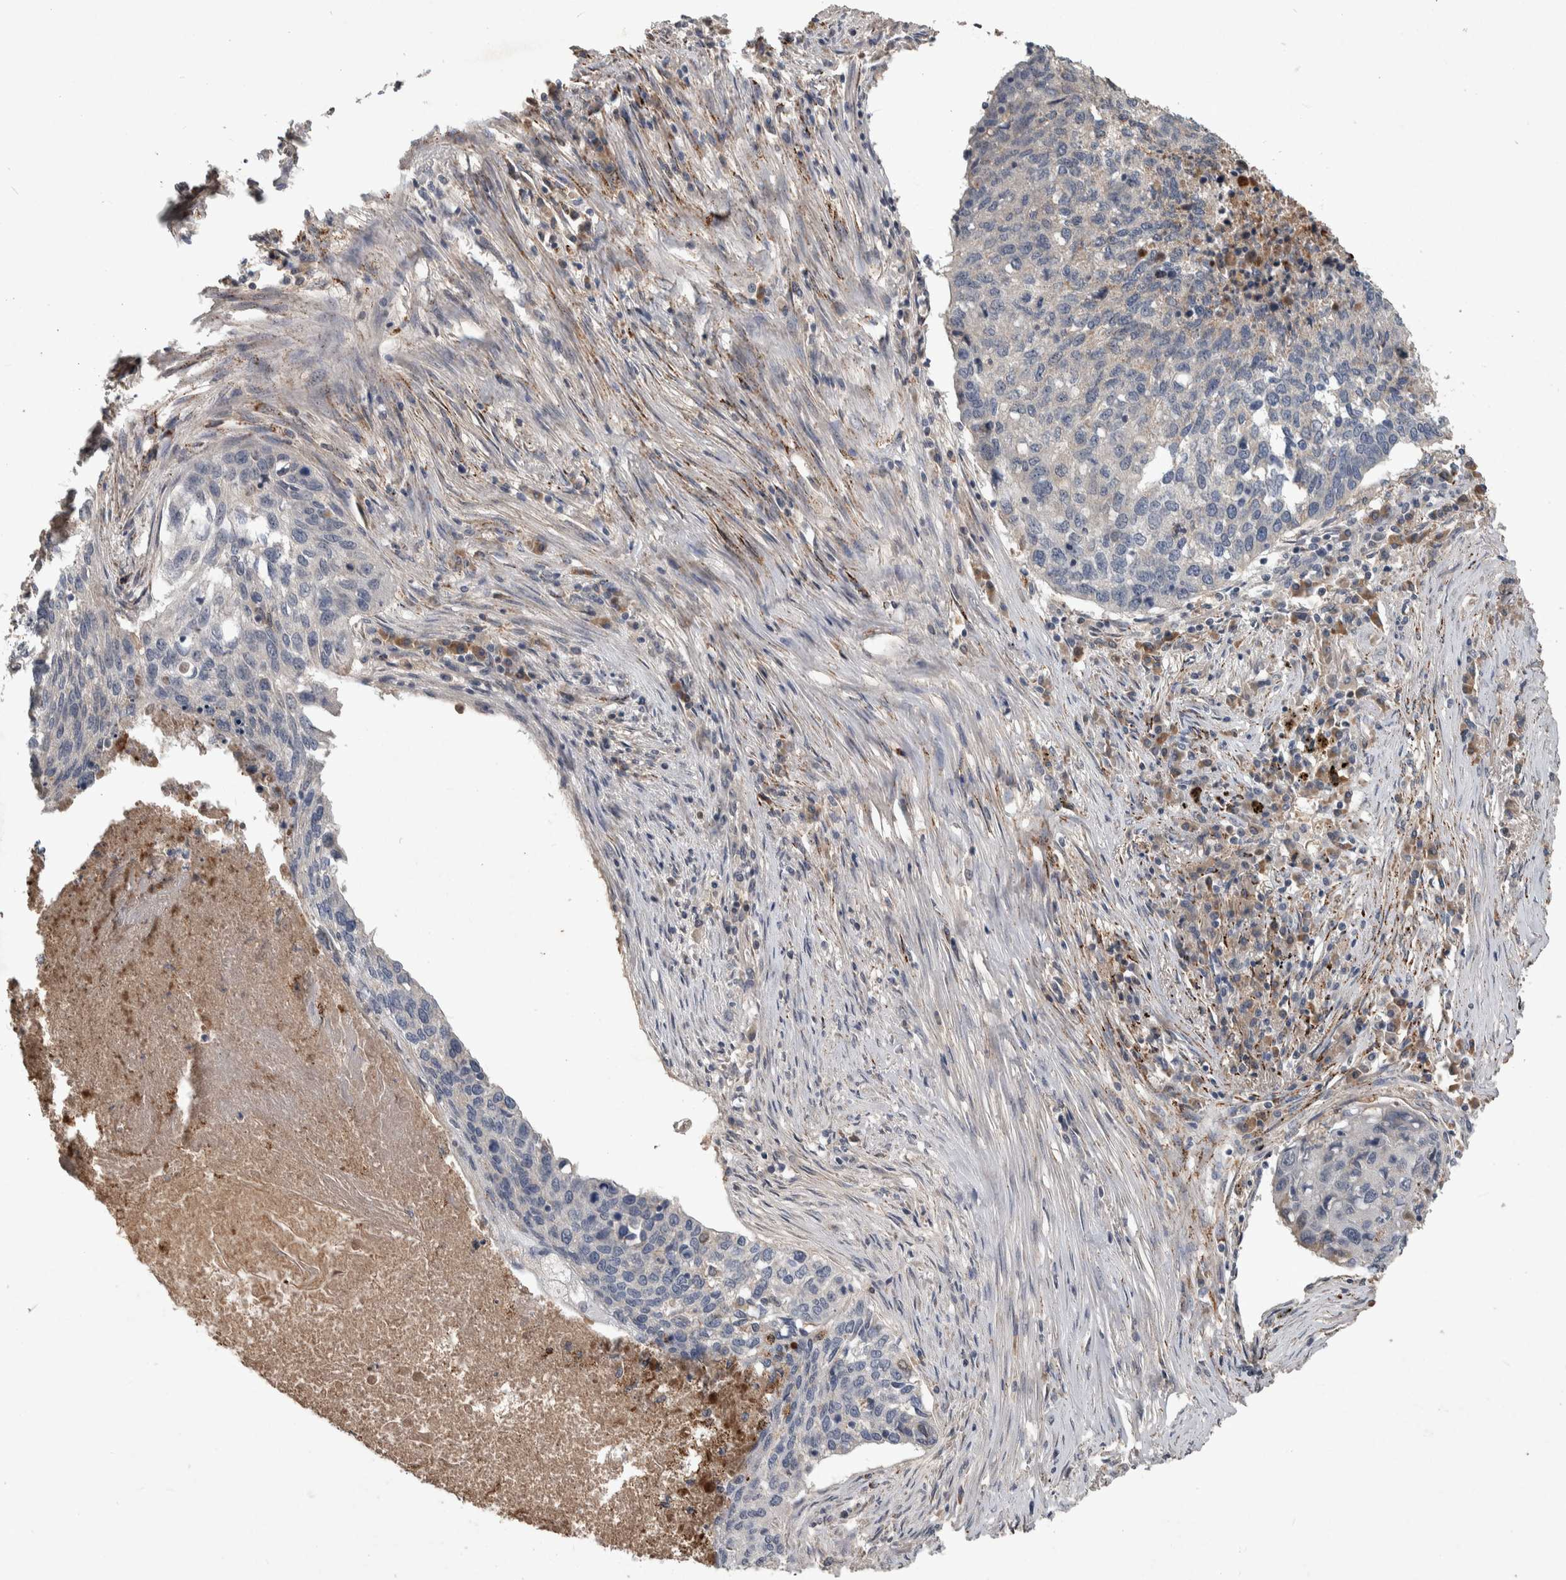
{"staining": {"intensity": "negative", "quantity": "none", "location": "none"}, "tissue": "lung cancer", "cell_type": "Tumor cells", "image_type": "cancer", "snomed": [{"axis": "morphology", "description": "Squamous cell carcinoma, NOS"}, {"axis": "topography", "description": "Lung"}], "caption": "Histopathology image shows no protein staining in tumor cells of squamous cell carcinoma (lung) tissue.", "gene": "CHRM3", "patient": {"sex": "female", "age": 63}}